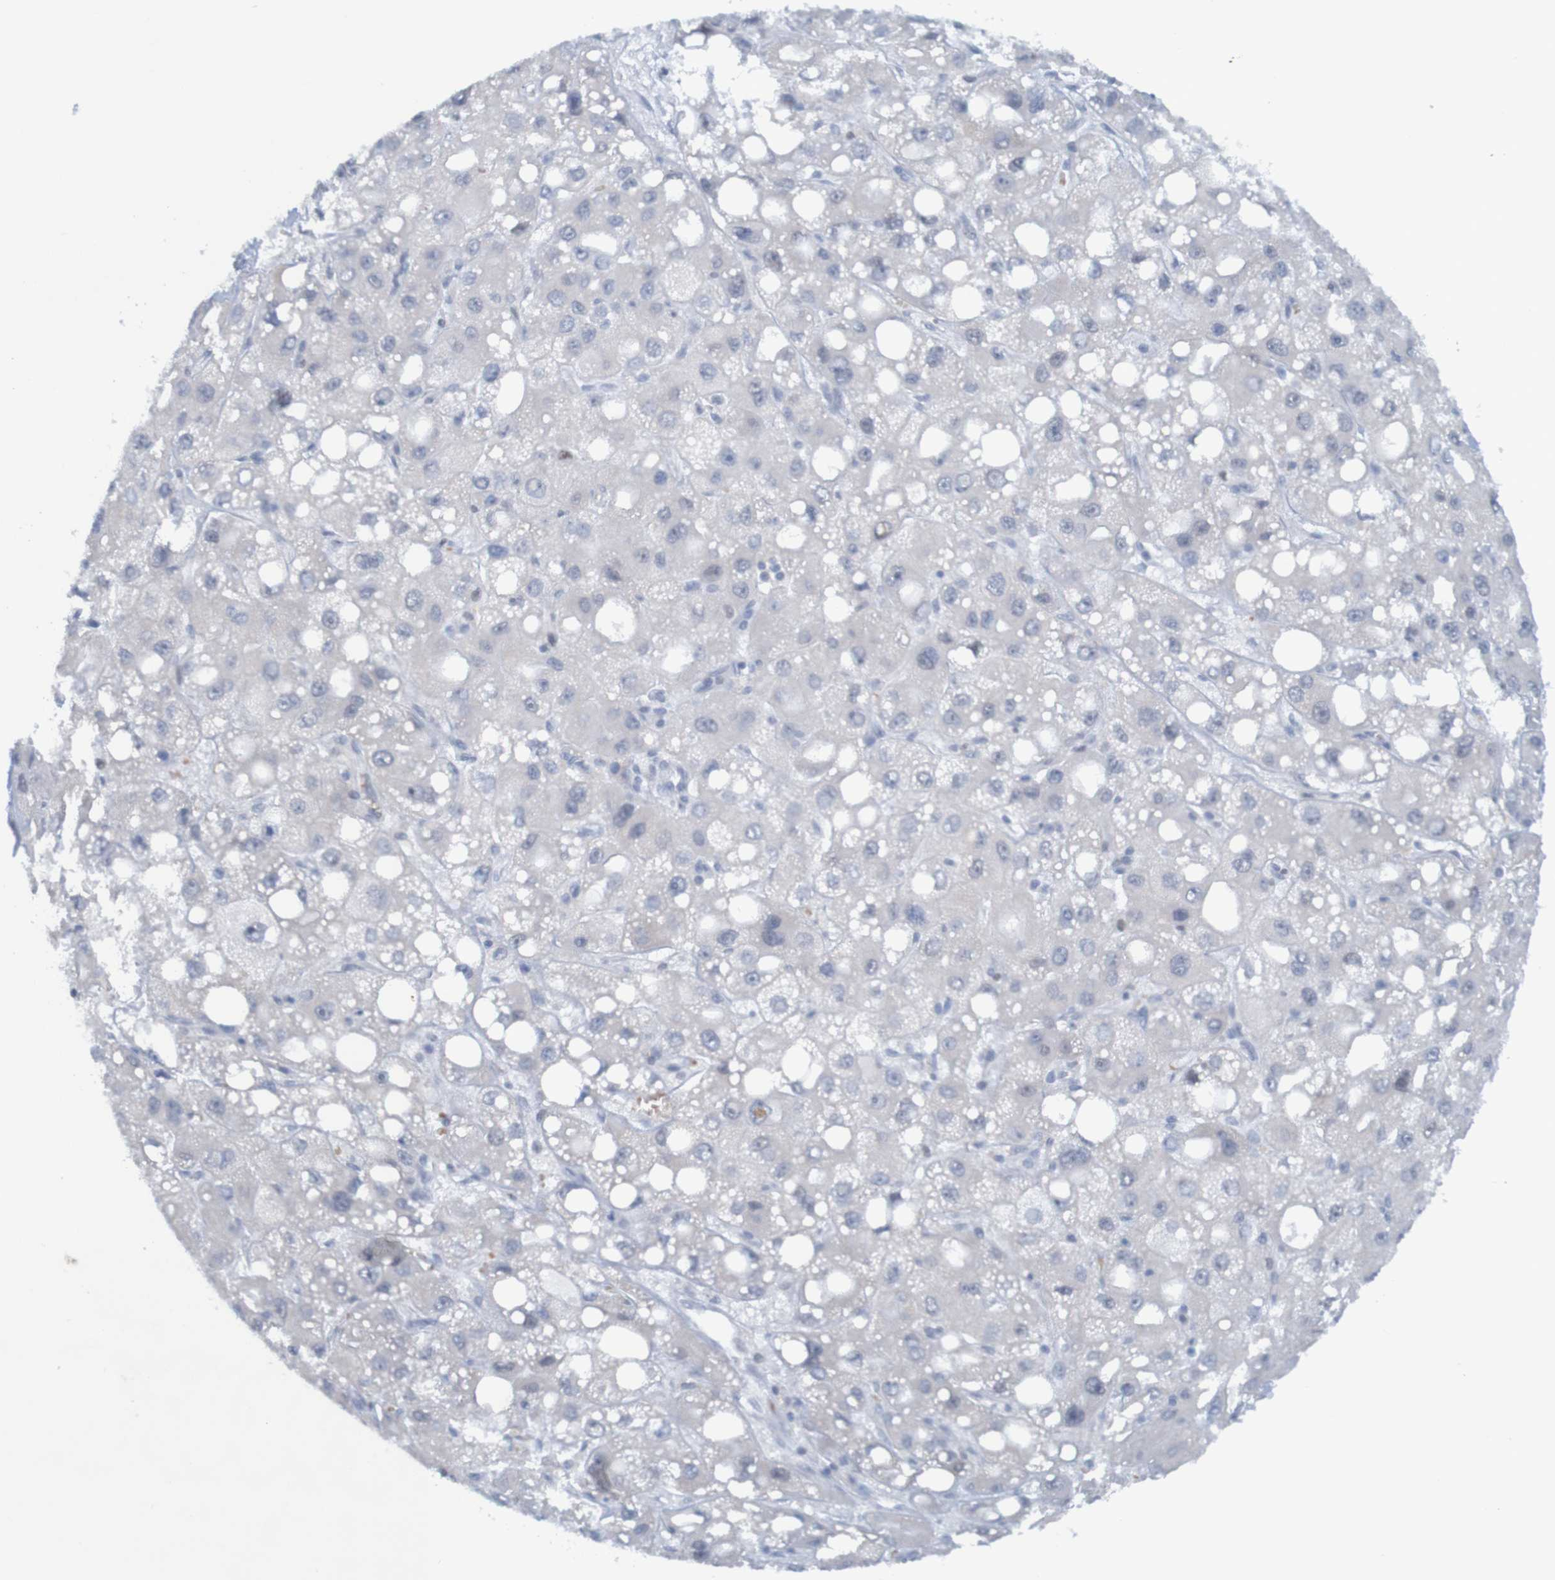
{"staining": {"intensity": "negative", "quantity": "none", "location": "none"}, "tissue": "liver cancer", "cell_type": "Tumor cells", "image_type": "cancer", "snomed": [{"axis": "morphology", "description": "Carcinoma, Hepatocellular, NOS"}, {"axis": "topography", "description": "Liver"}], "caption": "Immunohistochemical staining of hepatocellular carcinoma (liver) shows no significant staining in tumor cells.", "gene": "USP36", "patient": {"sex": "male", "age": 55}}